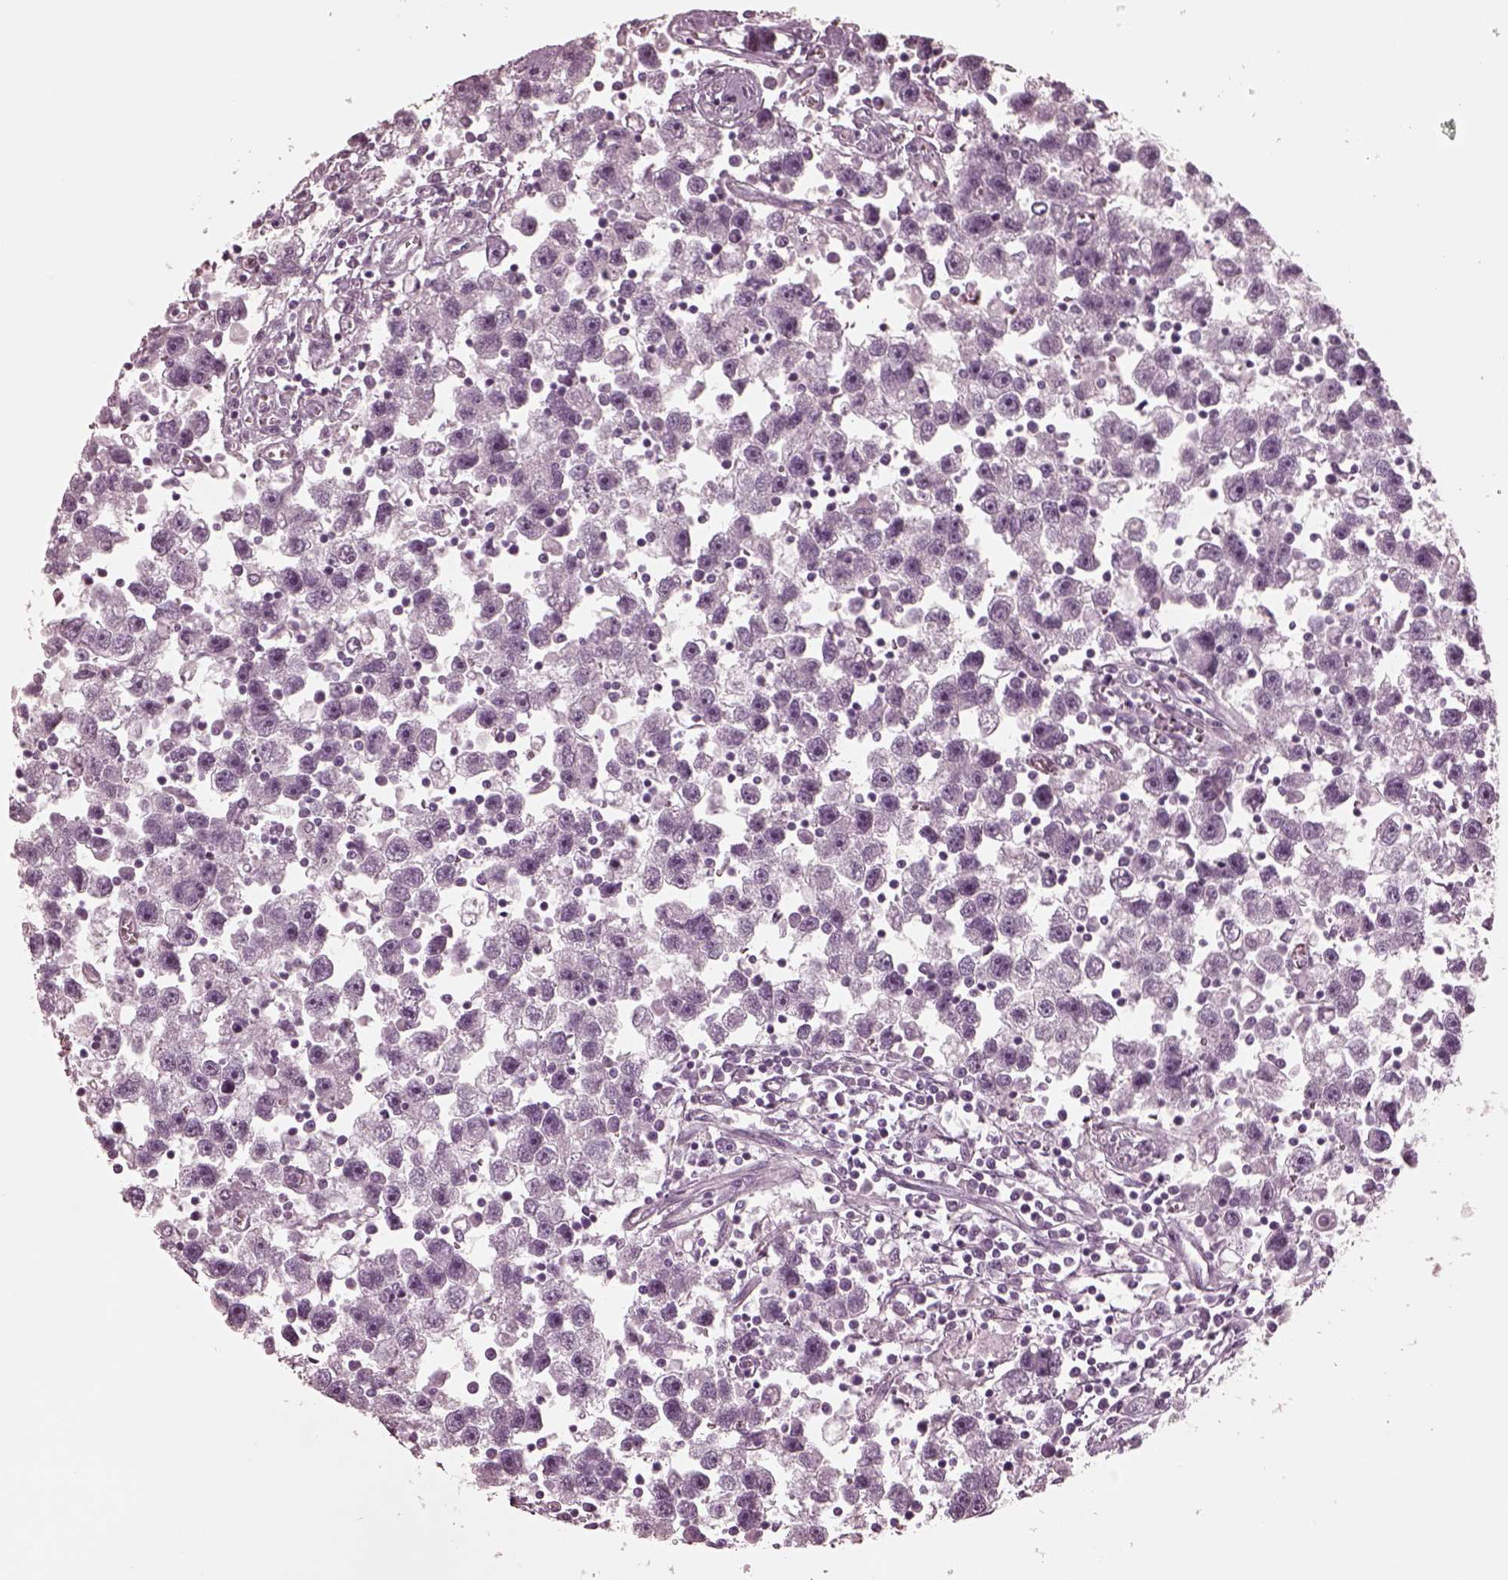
{"staining": {"intensity": "negative", "quantity": "none", "location": "none"}, "tissue": "testis cancer", "cell_type": "Tumor cells", "image_type": "cancer", "snomed": [{"axis": "morphology", "description": "Seminoma, NOS"}, {"axis": "topography", "description": "Testis"}], "caption": "This is an IHC histopathology image of testis cancer (seminoma). There is no positivity in tumor cells.", "gene": "GRM6", "patient": {"sex": "male", "age": 30}}